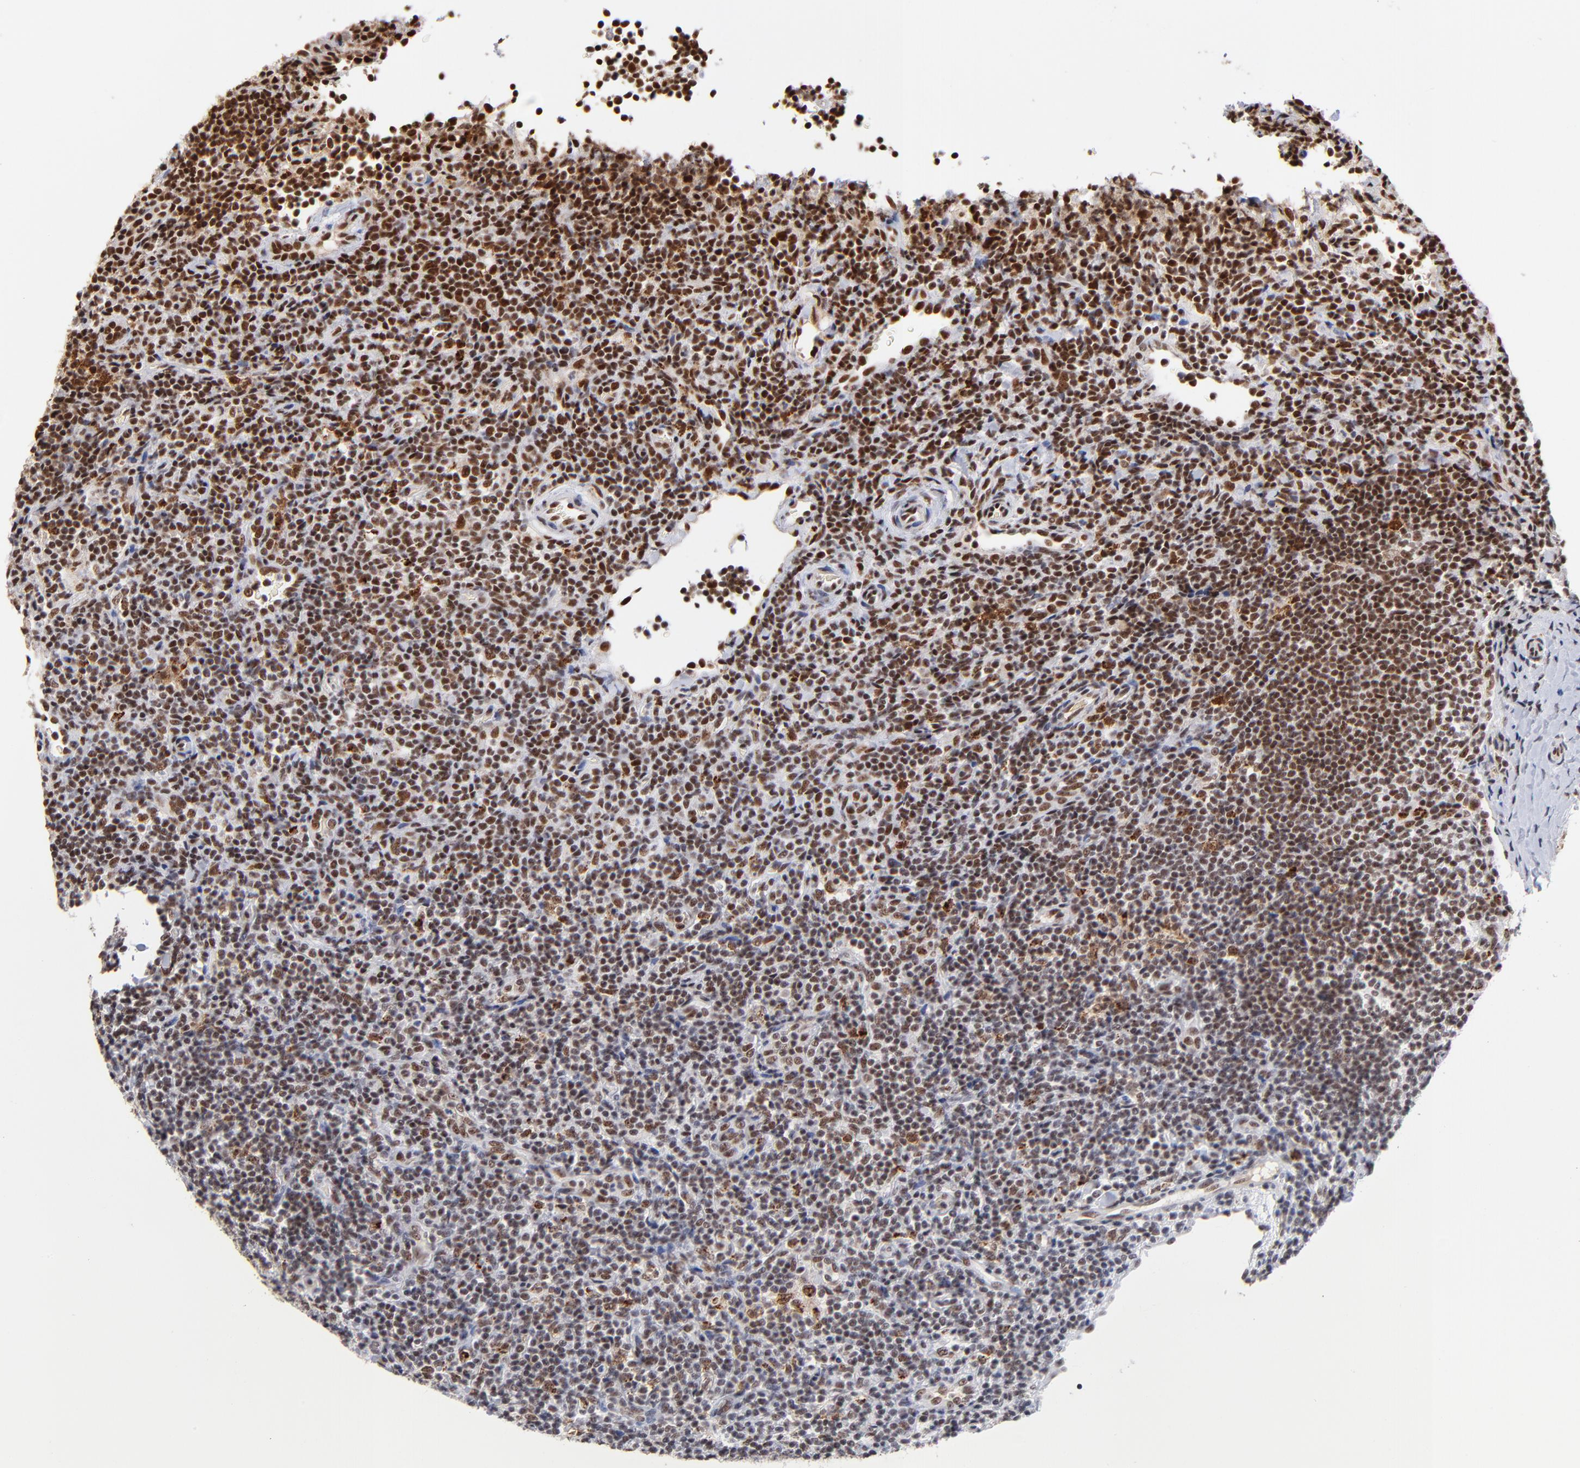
{"staining": {"intensity": "strong", "quantity": ">75%", "location": "nuclear"}, "tissue": "lymphoma", "cell_type": "Tumor cells", "image_type": "cancer", "snomed": [{"axis": "morphology", "description": "Malignant lymphoma, non-Hodgkin's type, Low grade"}, {"axis": "topography", "description": "Lymph node"}], "caption": "Approximately >75% of tumor cells in human malignant lymphoma, non-Hodgkin's type (low-grade) exhibit strong nuclear protein staining as visualized by brown immunohistochemical staining.", "gene": "ZNF146", "patient": {"sex": "female", "age": 76}}